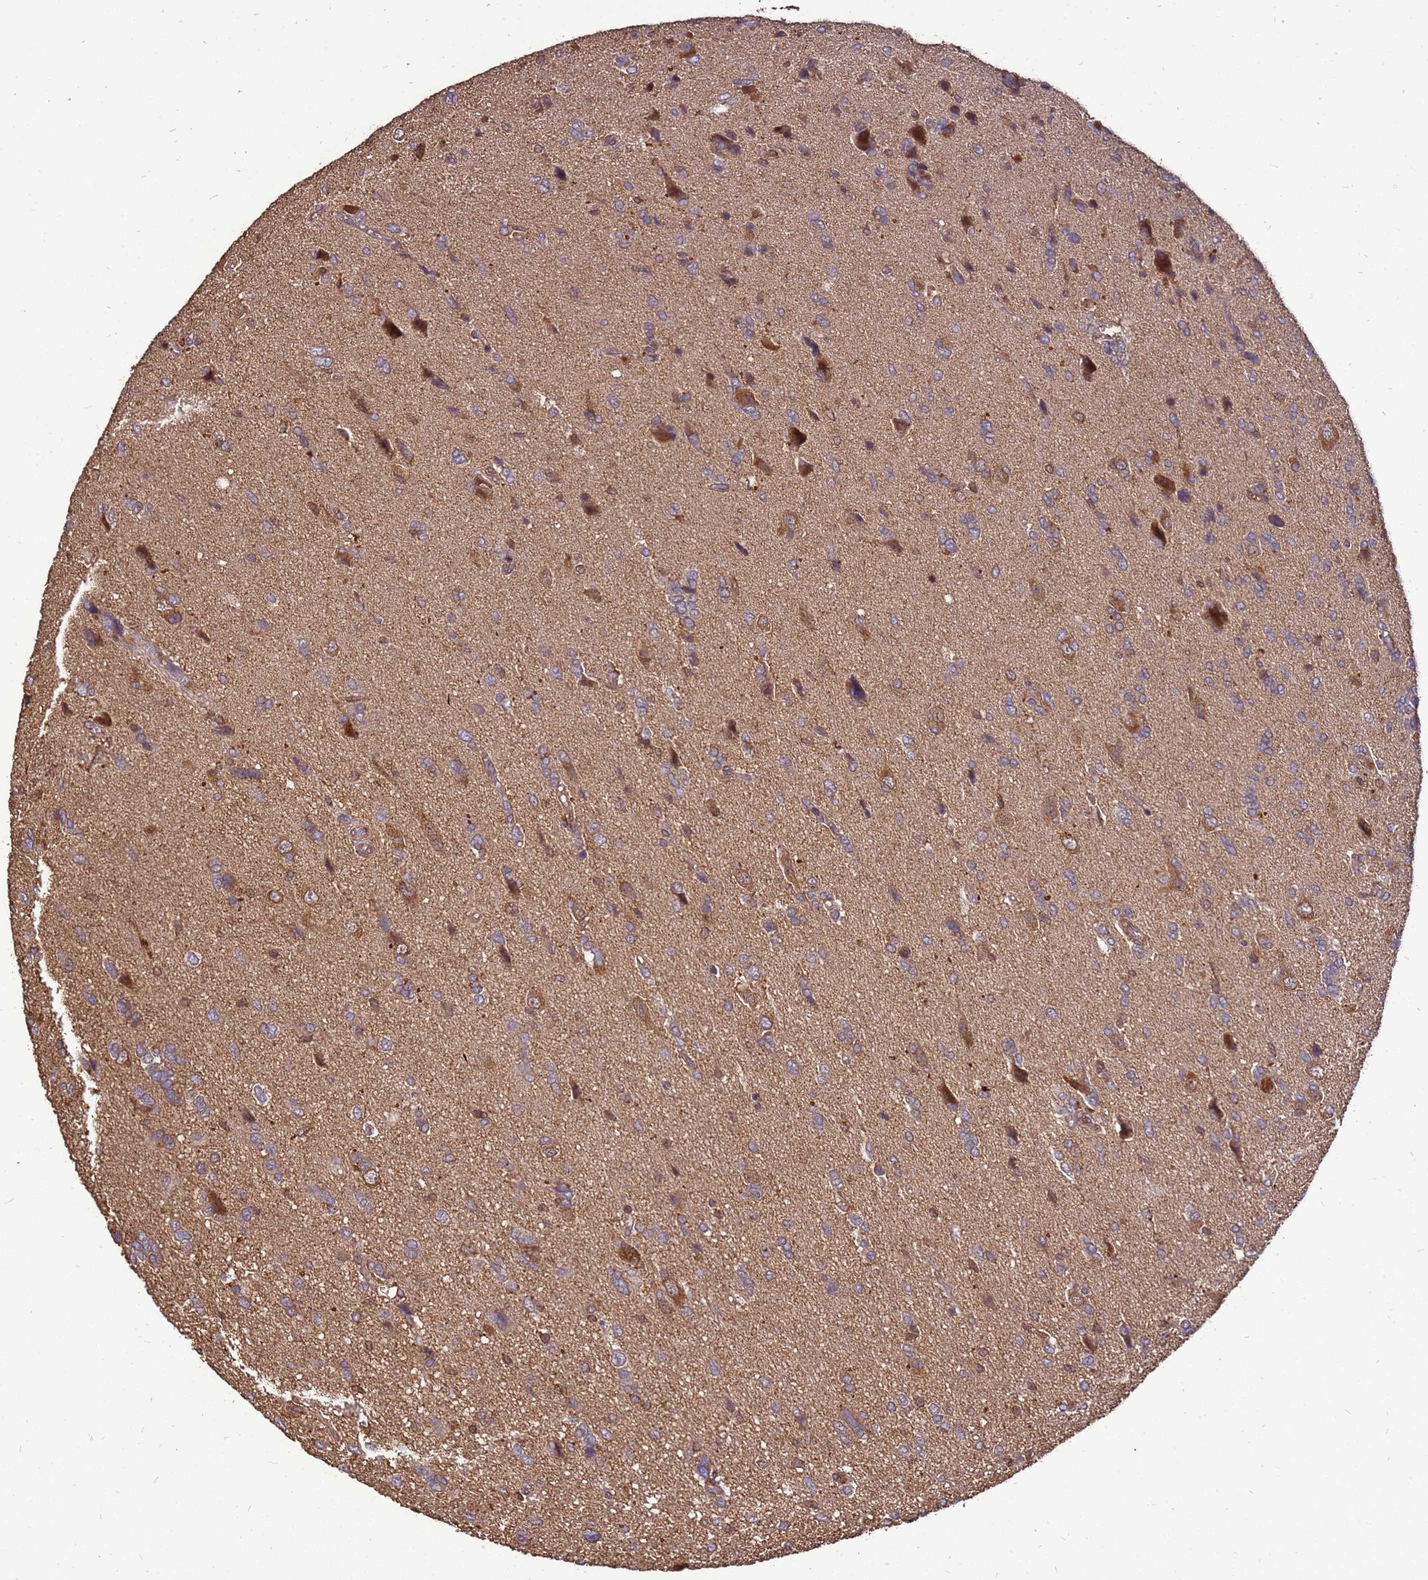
{"staining": {"intensity": "weak", "quantity": "25%-75%", "location": "cytoplasmic/membranous"}, "tissue": "glioma", "cell_type": "Tumor cells", "image_type": "cancer", "snomed": [{"axis": "morphology", "description": "Glioma, malignant, High grade"}, {"axis": "topography", "description": "Brain"}], "caption": "Immunohistochemistry (DAB) staining of human malignant glioma (high-grade) shows weak cytoplasmic/membranous protein expression in approximately 25%-75% of tumor cells.", "gene": "ZNF618", "patient": {"sex": "female", "age": 59}}